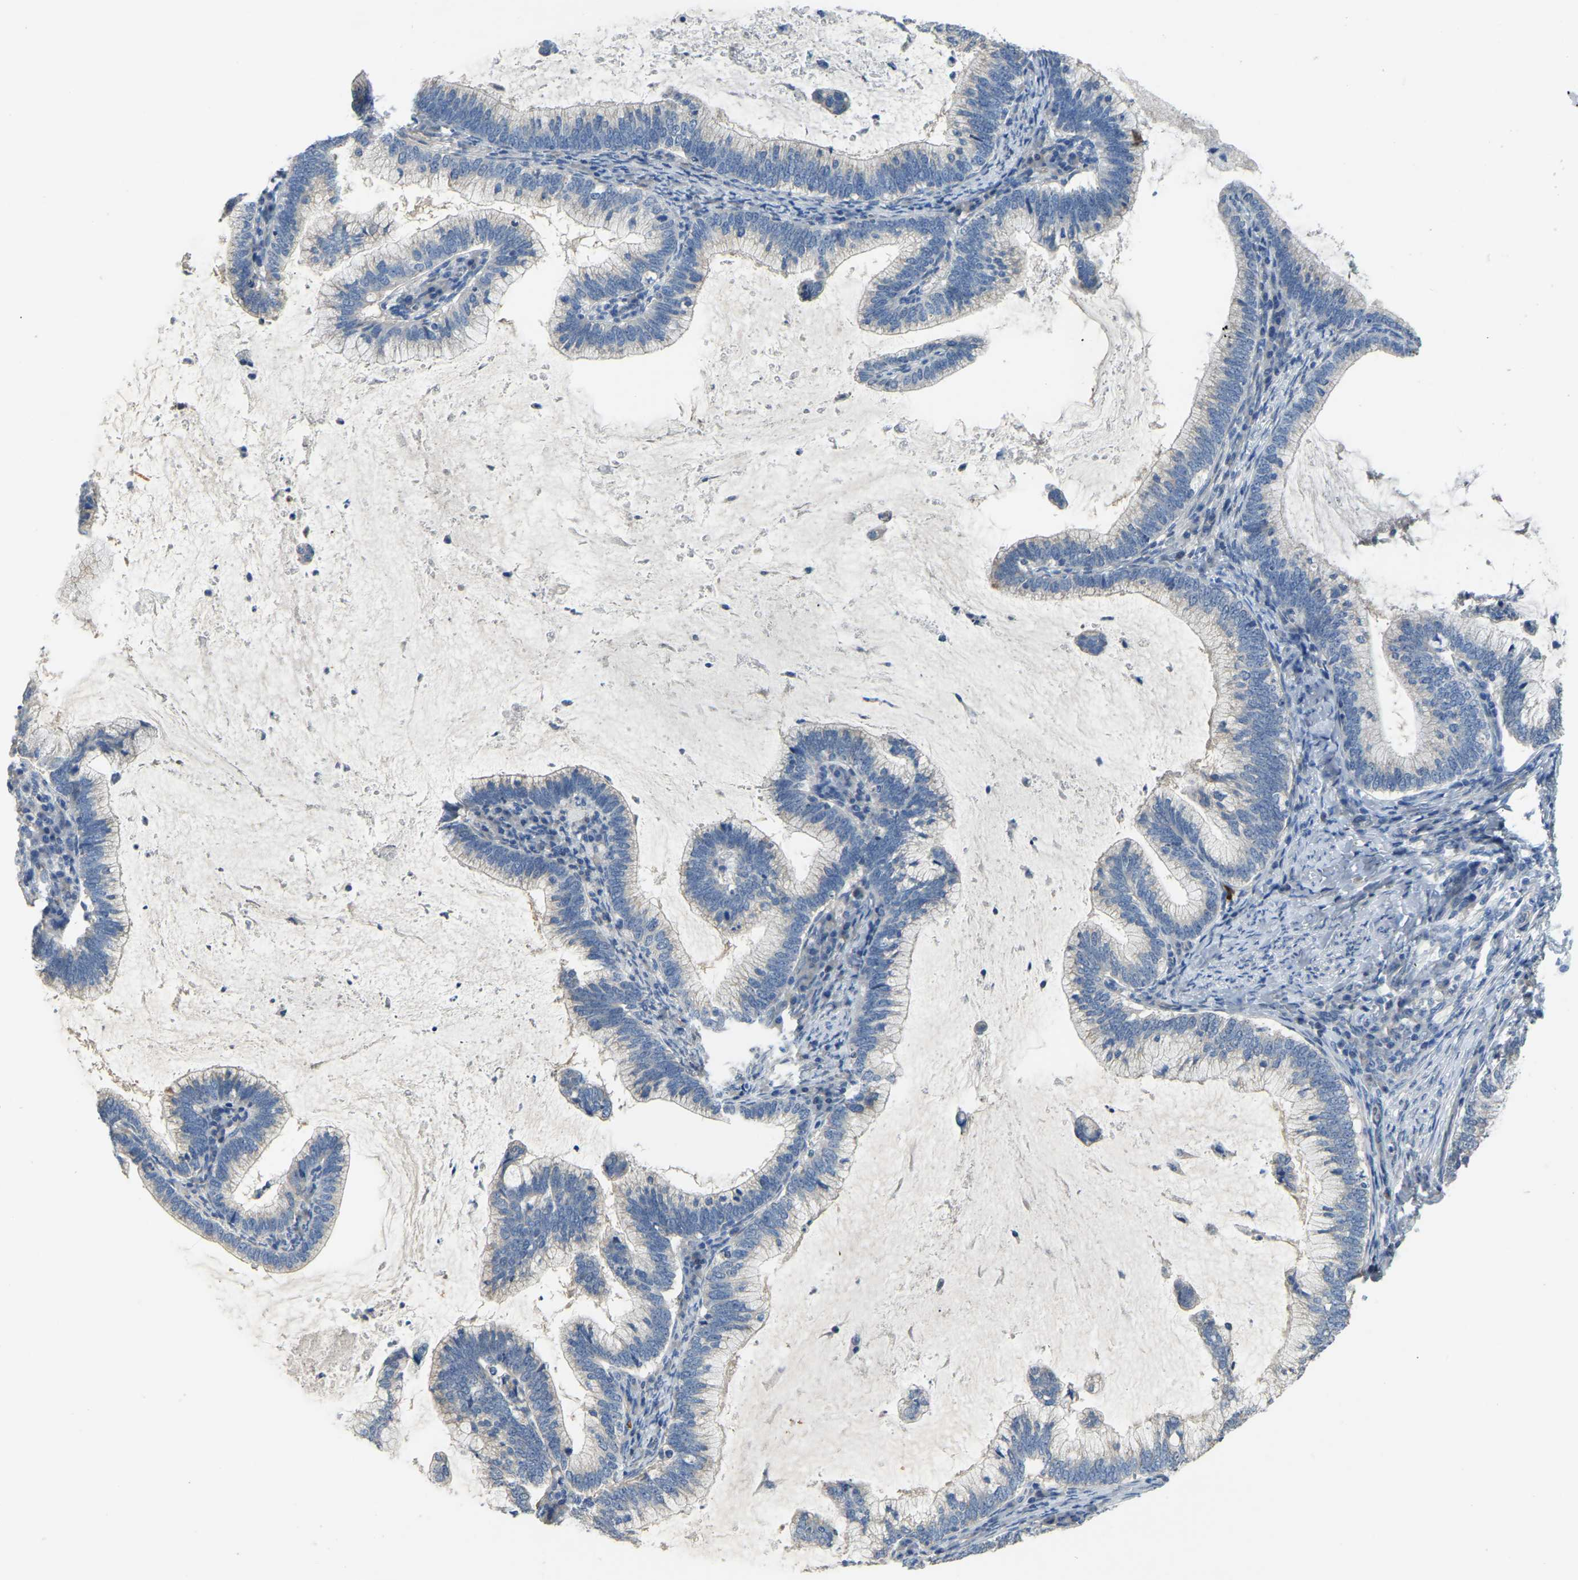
{"staining": {"intensity": "negative", "quantity": "none", "location": "none"}, "tissue": "cervical cancer", "cell_type": "Tumor cells", "image_type": "cancer", "snomed": [{"axis": "morphology", "description": "Adenocarcinoma, NOS"}, {"axis": "topography", "description": "Cervix"}], "caption": "Cervical cancer (adenocarcinoma) stained for a protein using immunohistochemistry shows no expression tumor cells.", "gene": "HIGD2B", "patient": {"sex": "female", "age": 36}}